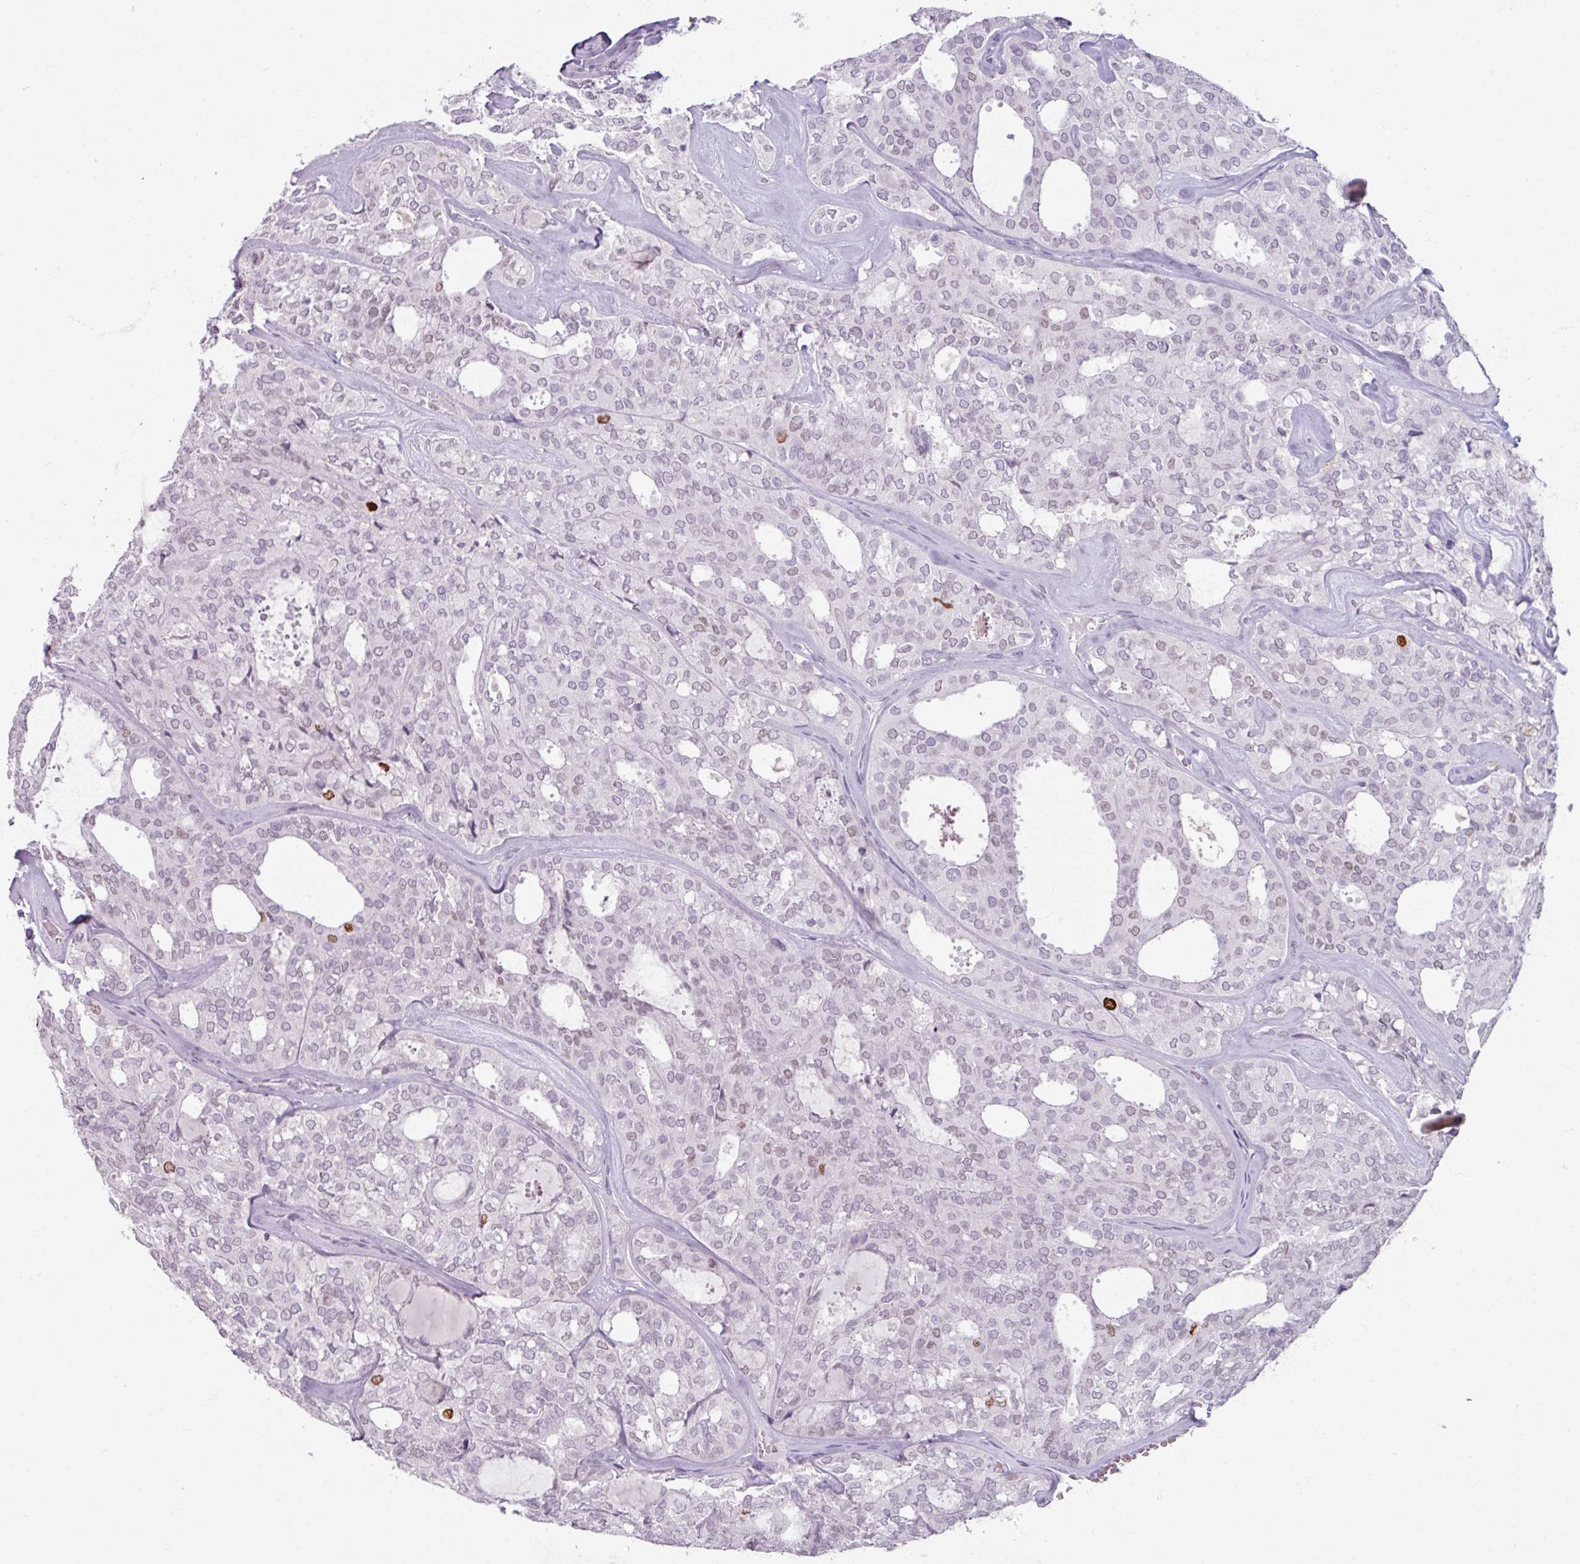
{"staining": {"intensity": "strong", "quantity": "<25%", "location": "nuclear"}, "tissue": "thyroid cancer", "cell_type": "Tumor cells", "image_type": "cancer", "snomed": [{"axis": "morphology", "description": "Follicular adenoma carcinoma, NOS"}, {"axis": "topography", "description": "Thyroid gland"}], "caption": "High-power microscopy captured an IHC histopathology image of follicular adenoma carcinoma (thyroid), revealing strong nuclear expression in about <25% of tumor cells.", "gene": "ATAD2", "patient": {"sex": "male", "age": 75}}